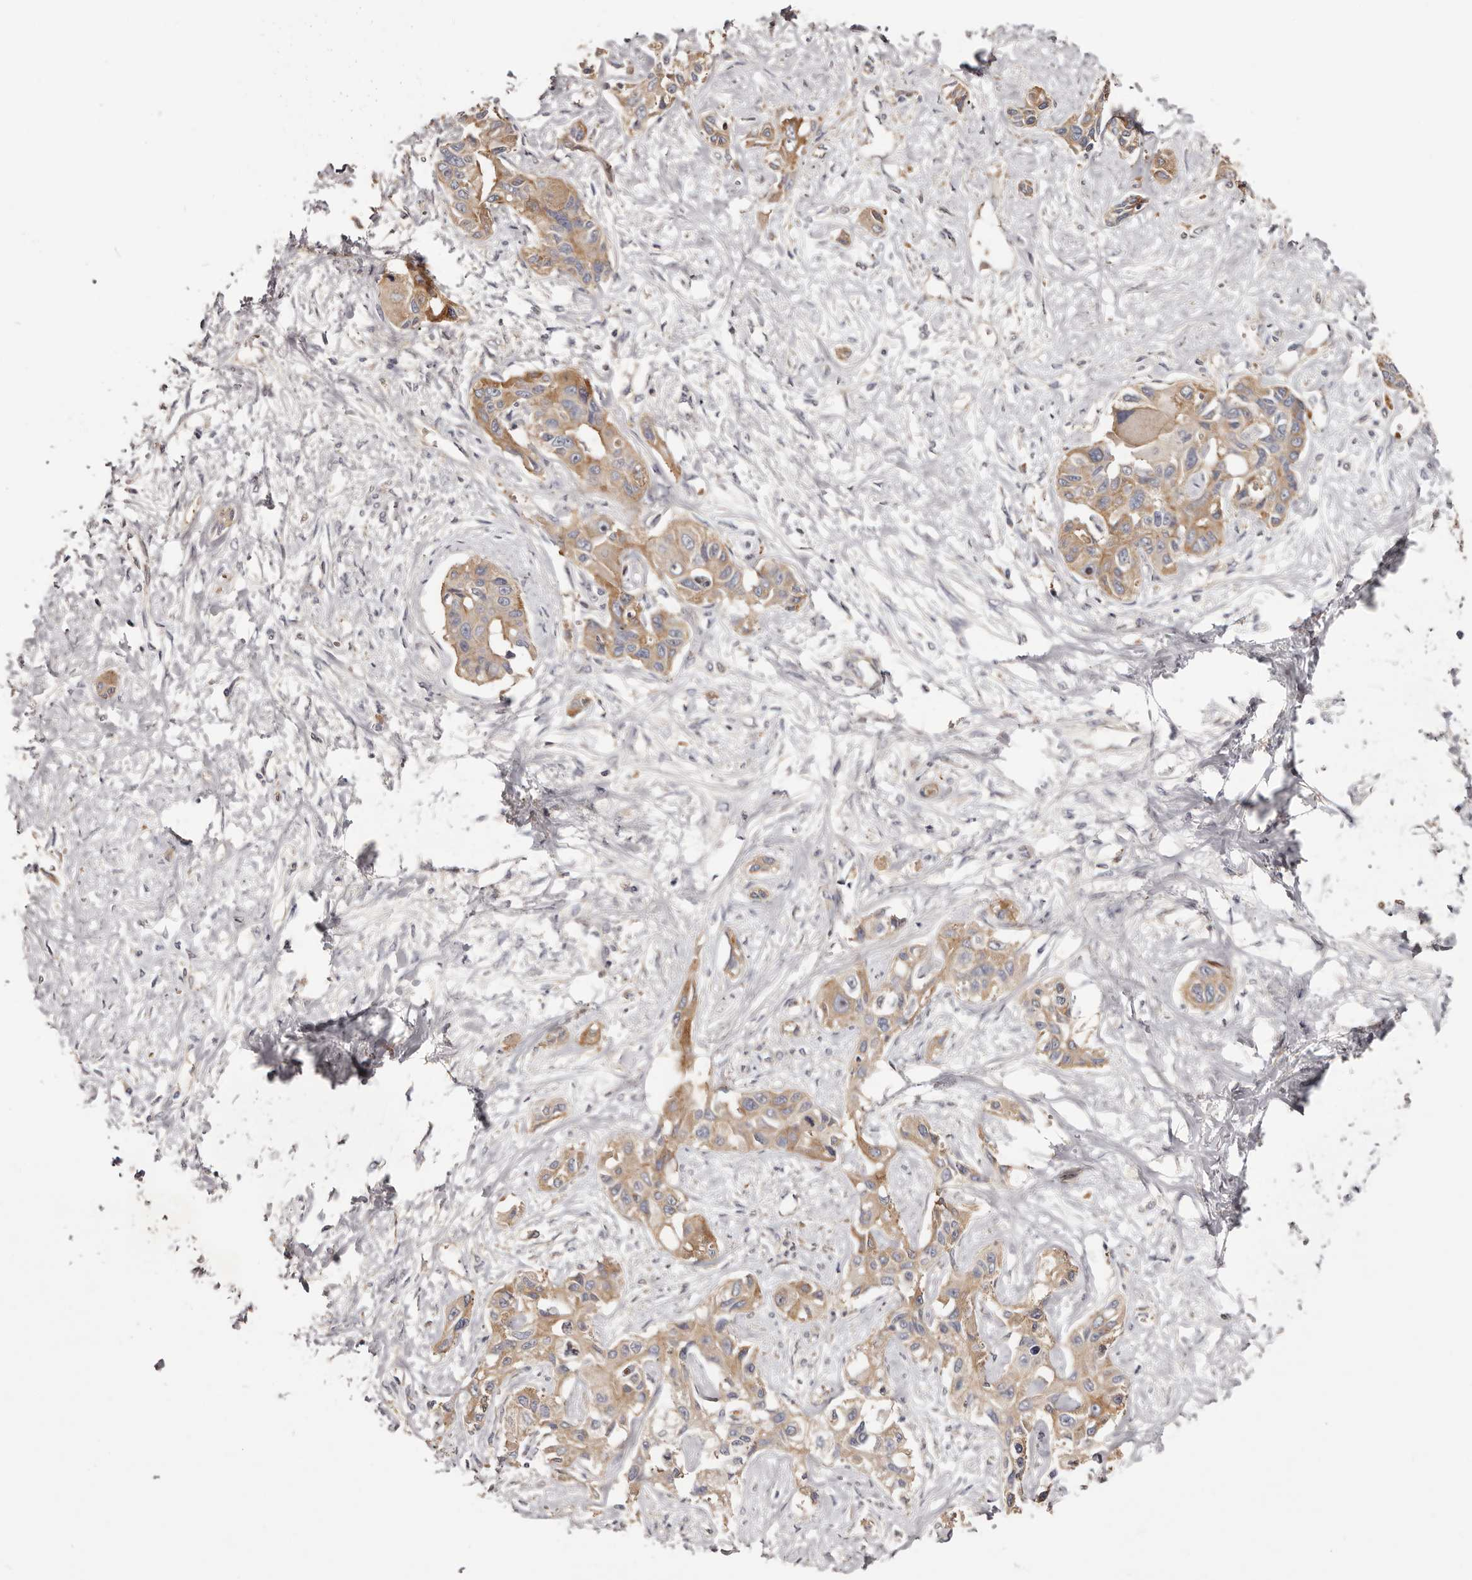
{"staining": {"intensity": "moderate", "quantity": ">75%", "location": "cytoplasmic/membranous"}, "tissue": "liver cancer", "cell_type": "Tumor cells", "image_type": "cancer", "snomed": [{"axis": "morphology", "description": "Cholangiocarcinoma"}, {"axis": "topography", "description": "Liver"}], "caption": "Tumor cells show medium levels of moderate cytoplasmic/membranous expression in approximately >75% of cells in human liver cancer (cholangiocarcinoma). Nuclei are stained in blue.", "gene": "LTV1", "patient": {"sex": "male", "age": 59}}